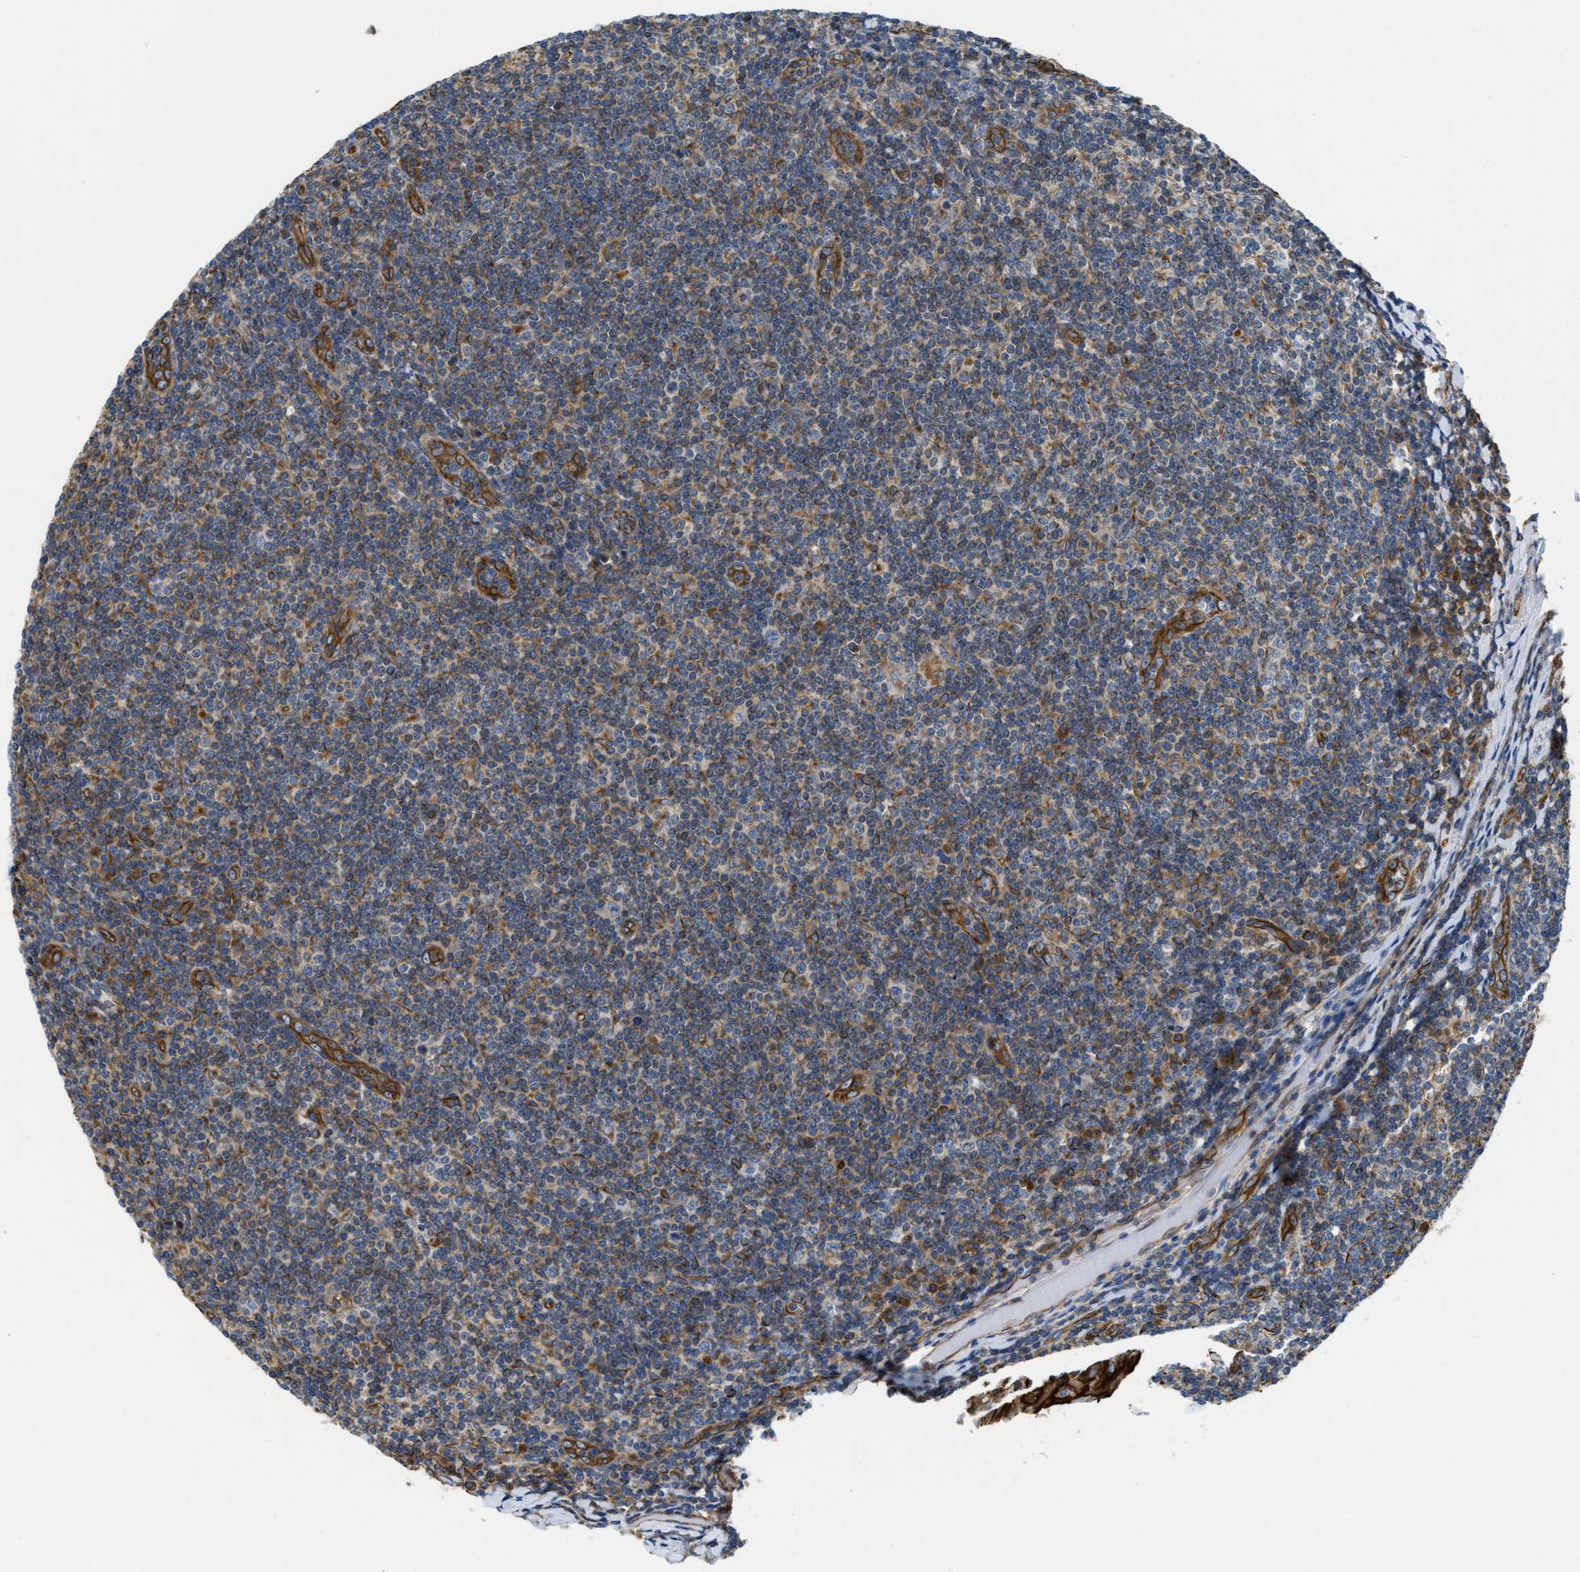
{"staining": {"intensity": "moderate", "quantity": "<25%", "location": "cytoplasmic/membranous"}, "tissue": "tonsil", "cell_type": "Germinal center cells", "image_type": "normal", "snomed": [{"axis": "morphology", "description": "Normal tissue, NOS"}, {"axis": "topography", "description": "Tonsil"}], "caption": "High-power microscopy captured an immunohistochemistry (IHC) photomicrograph of normal tonsil, revealing moderate cytoplasmic/membranous expression in approximately <25% of germinal center cells.", "gene": "HSD17B12", "patient": {"sex": "male", "age": 37}}